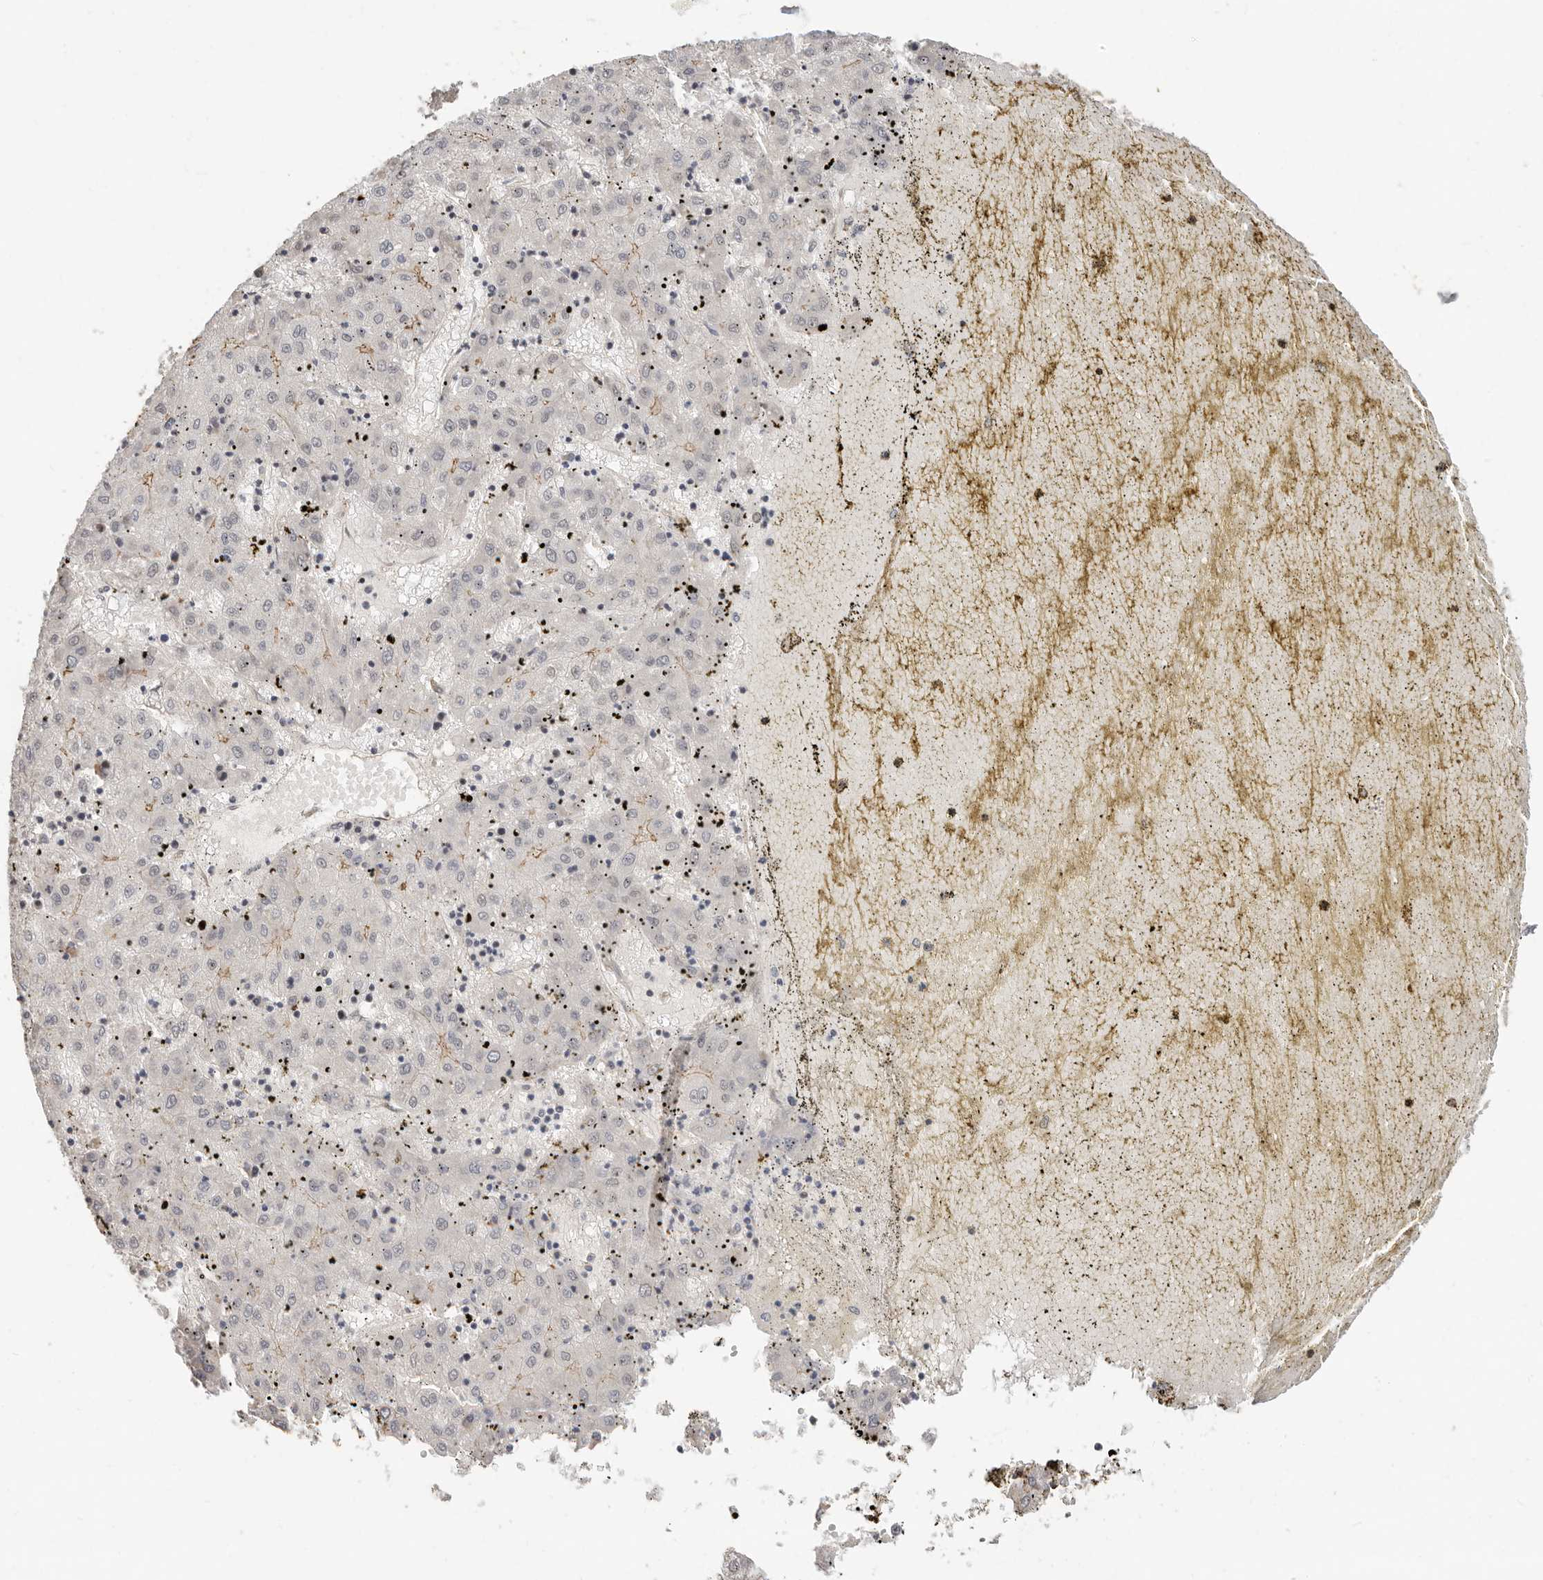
{"staining": {"intensity": "weak", "quantity": "<25%", "location": "cytoplasmic/membranous"}, "tissue": "liver cancer", "cell_type": "Tumor cells", "image_type": "cancer", "snomed": [{"axis": "morphology", "description": "Carcinoma, Hepatocellular, NOS"}, {"axis": "topography", "description": "Liver"}], "caption": "Liver cancer (hepatocellular carcinoma) was stained to show a protein in brown. There is no significant staining in tumor cells.", "gene": "USP49", "patient": {"sex": "male", "age": 72}}